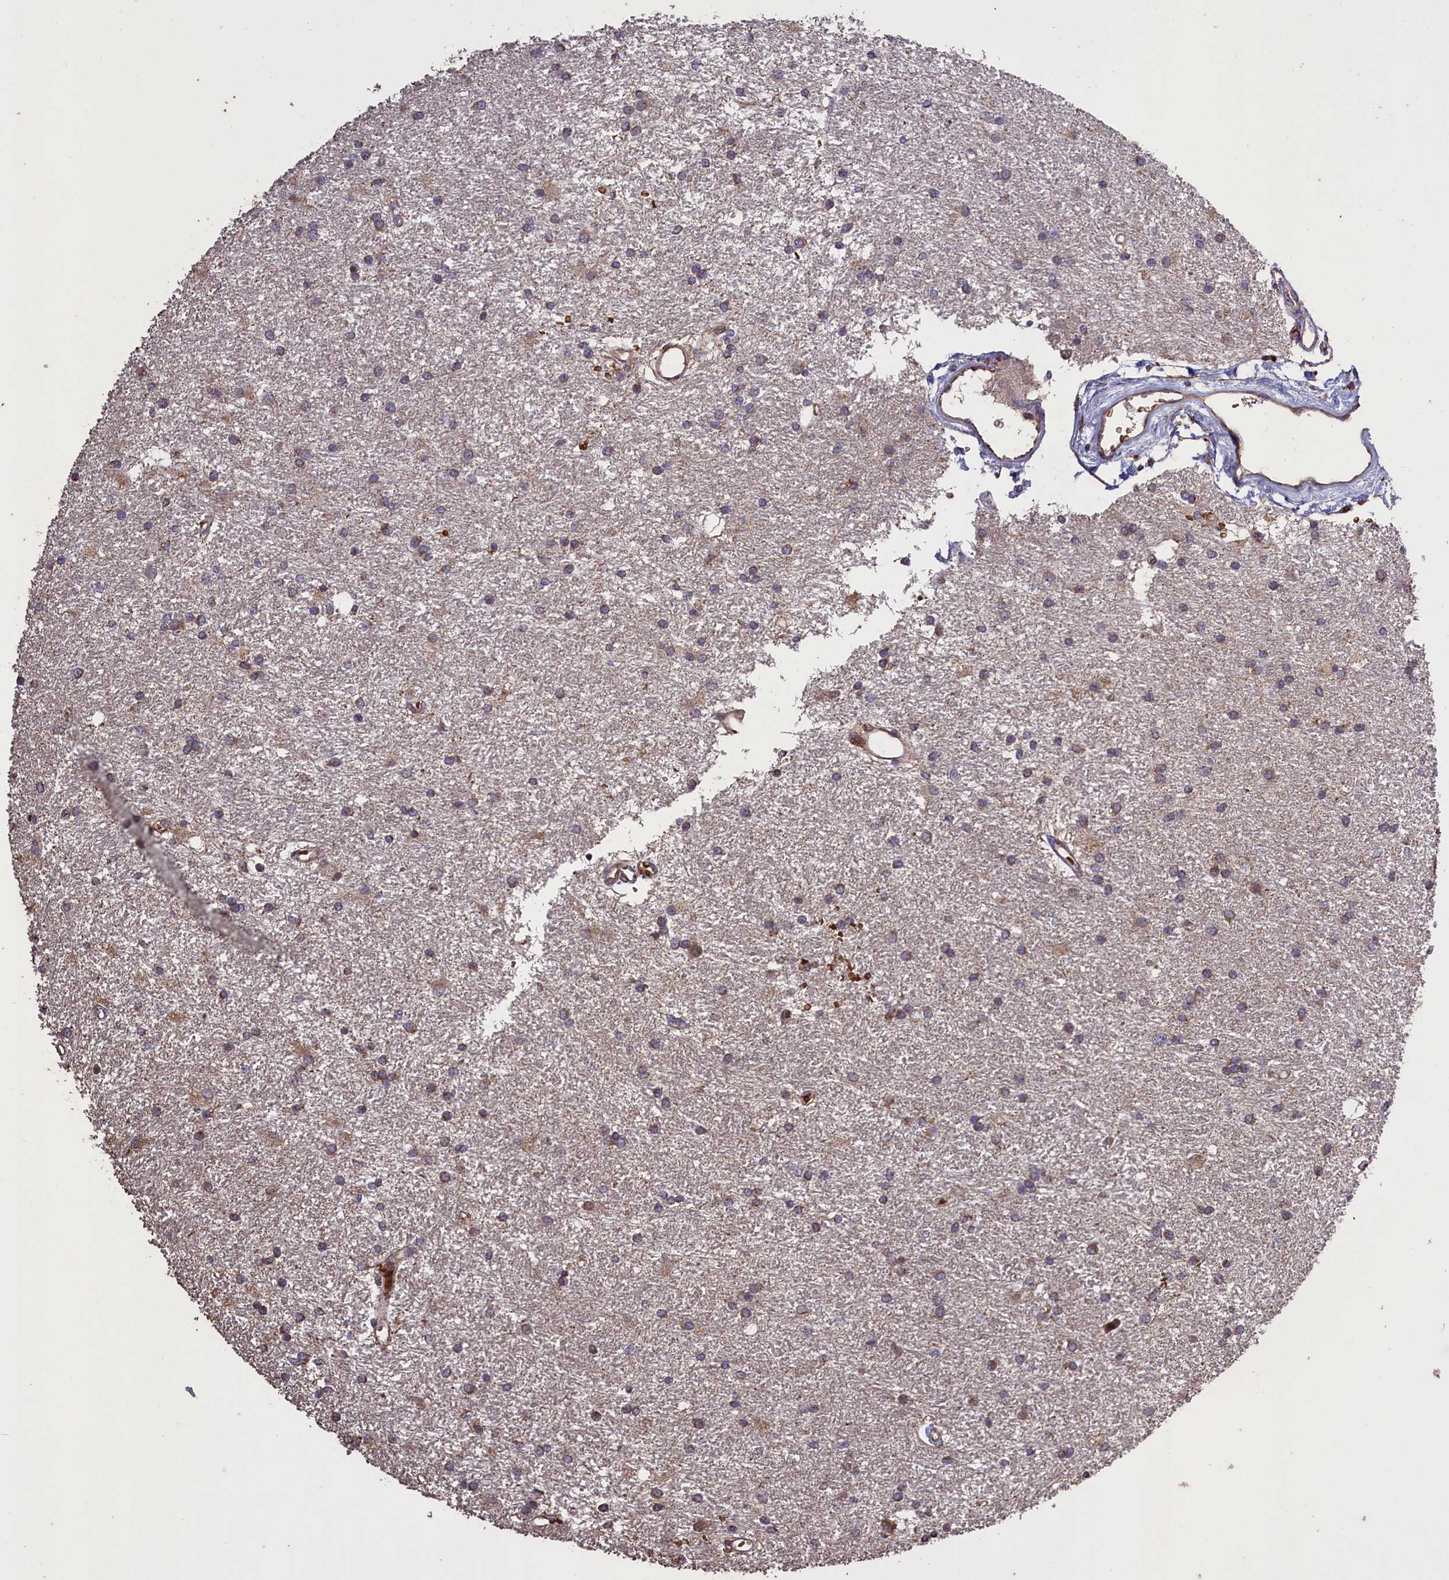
{"staining": {"intensity": "weak", "quantity": "25%-75%", "location": "cytoplasmic/membranous"}, "tissue": "glioma", "cell_type": "Tumor cells", "image_type": "cancer", "snomed": [{"axis": "morphology", "description": "Glioma, malignant, High grade"}, {"axis": "topography", "description": "Brain"}], "caption": "Approximately 25%-75% of tumor cells in high-grade glioma (malignant) demonstrate weak cytoplasmic/membranous protein expression as visualized by brown immunohistochemical staining.", "gene": "CLRN2", "patient": {"sex": "male", "age": 77}}